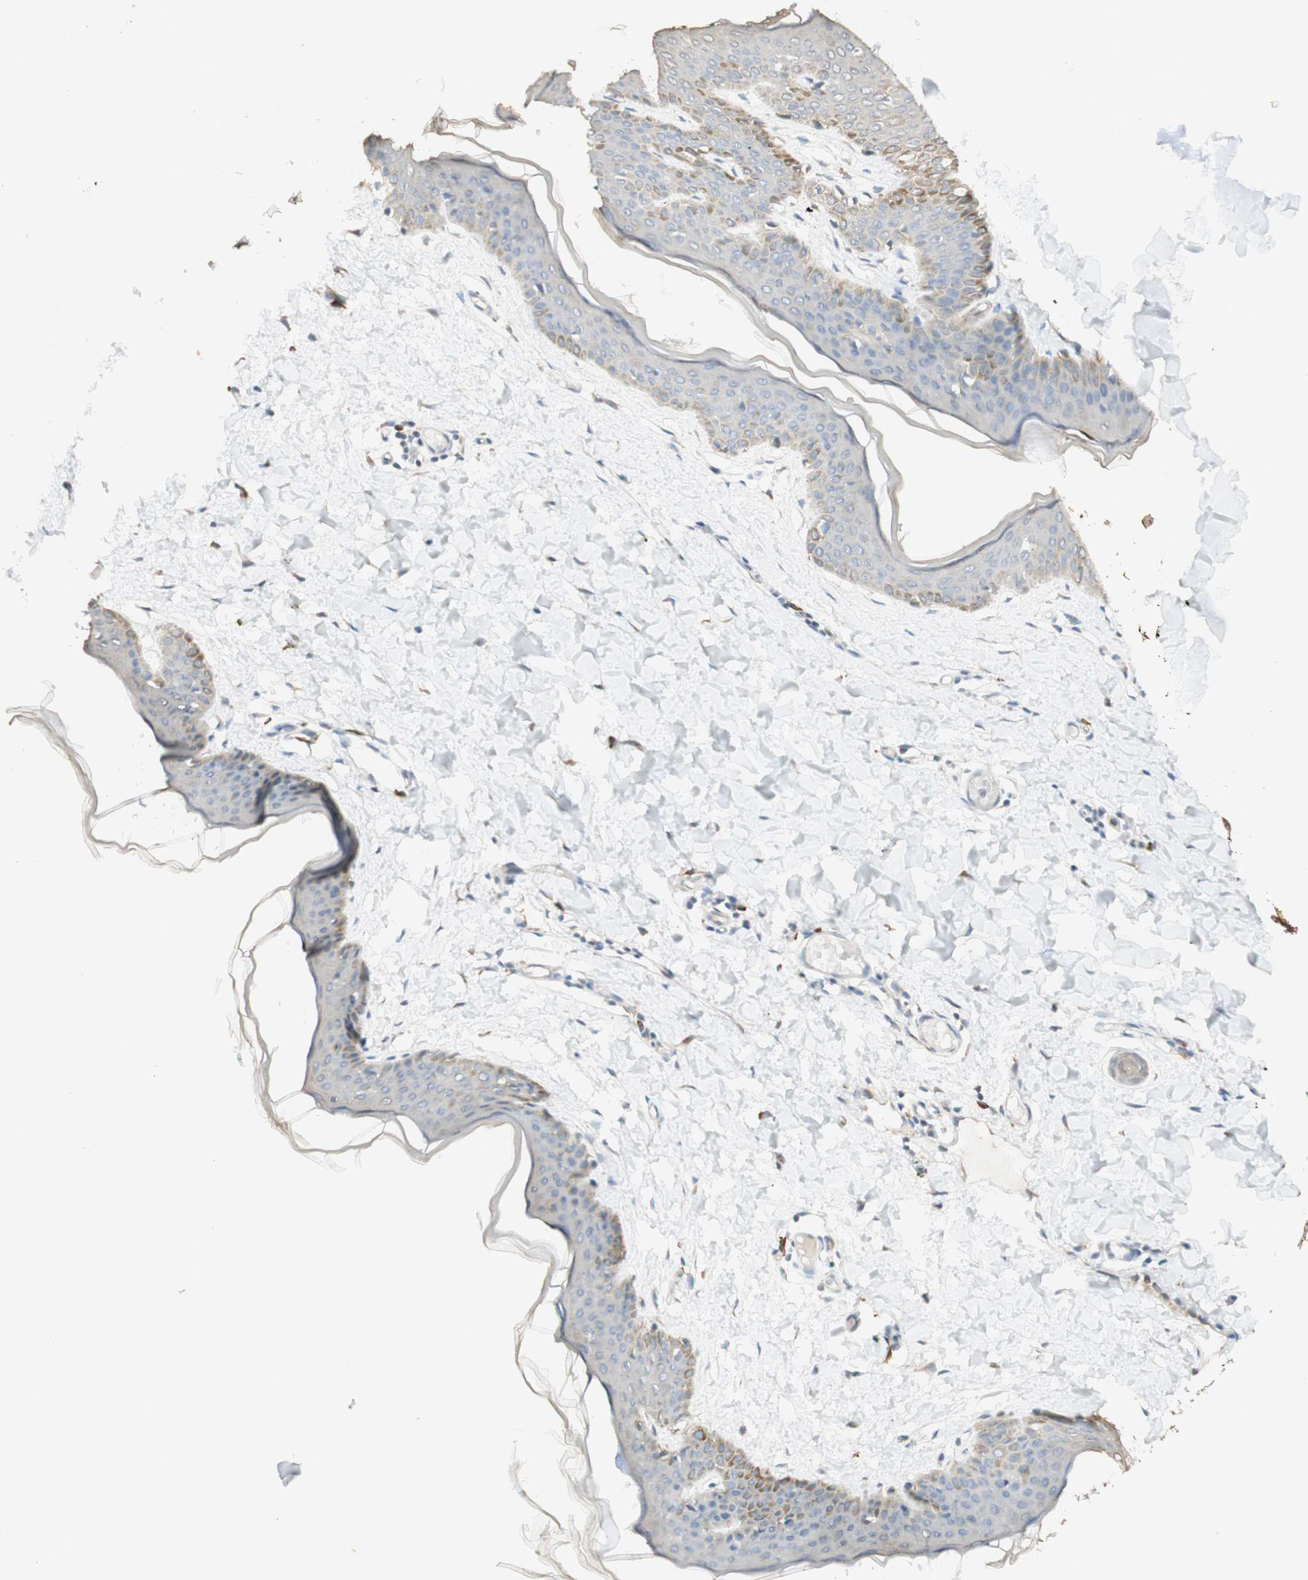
{"staining": {"intensity": "negative", "quantity": "none", "location": "none"}, "tissue": "skin", "cell_type": "Fibroblasts", "image_type": "normal", "snomed": [{"axis": "morphology", "description": "Normal tissue, NOS"}, {"axis": "topography", "description": "Skin"}], "caption": "This is an immunohistochemistry image of normal skin. There is no staining in fibroblasts.", "gene": "CLCN2", "patient": {"sex": "female", "age": 17}}